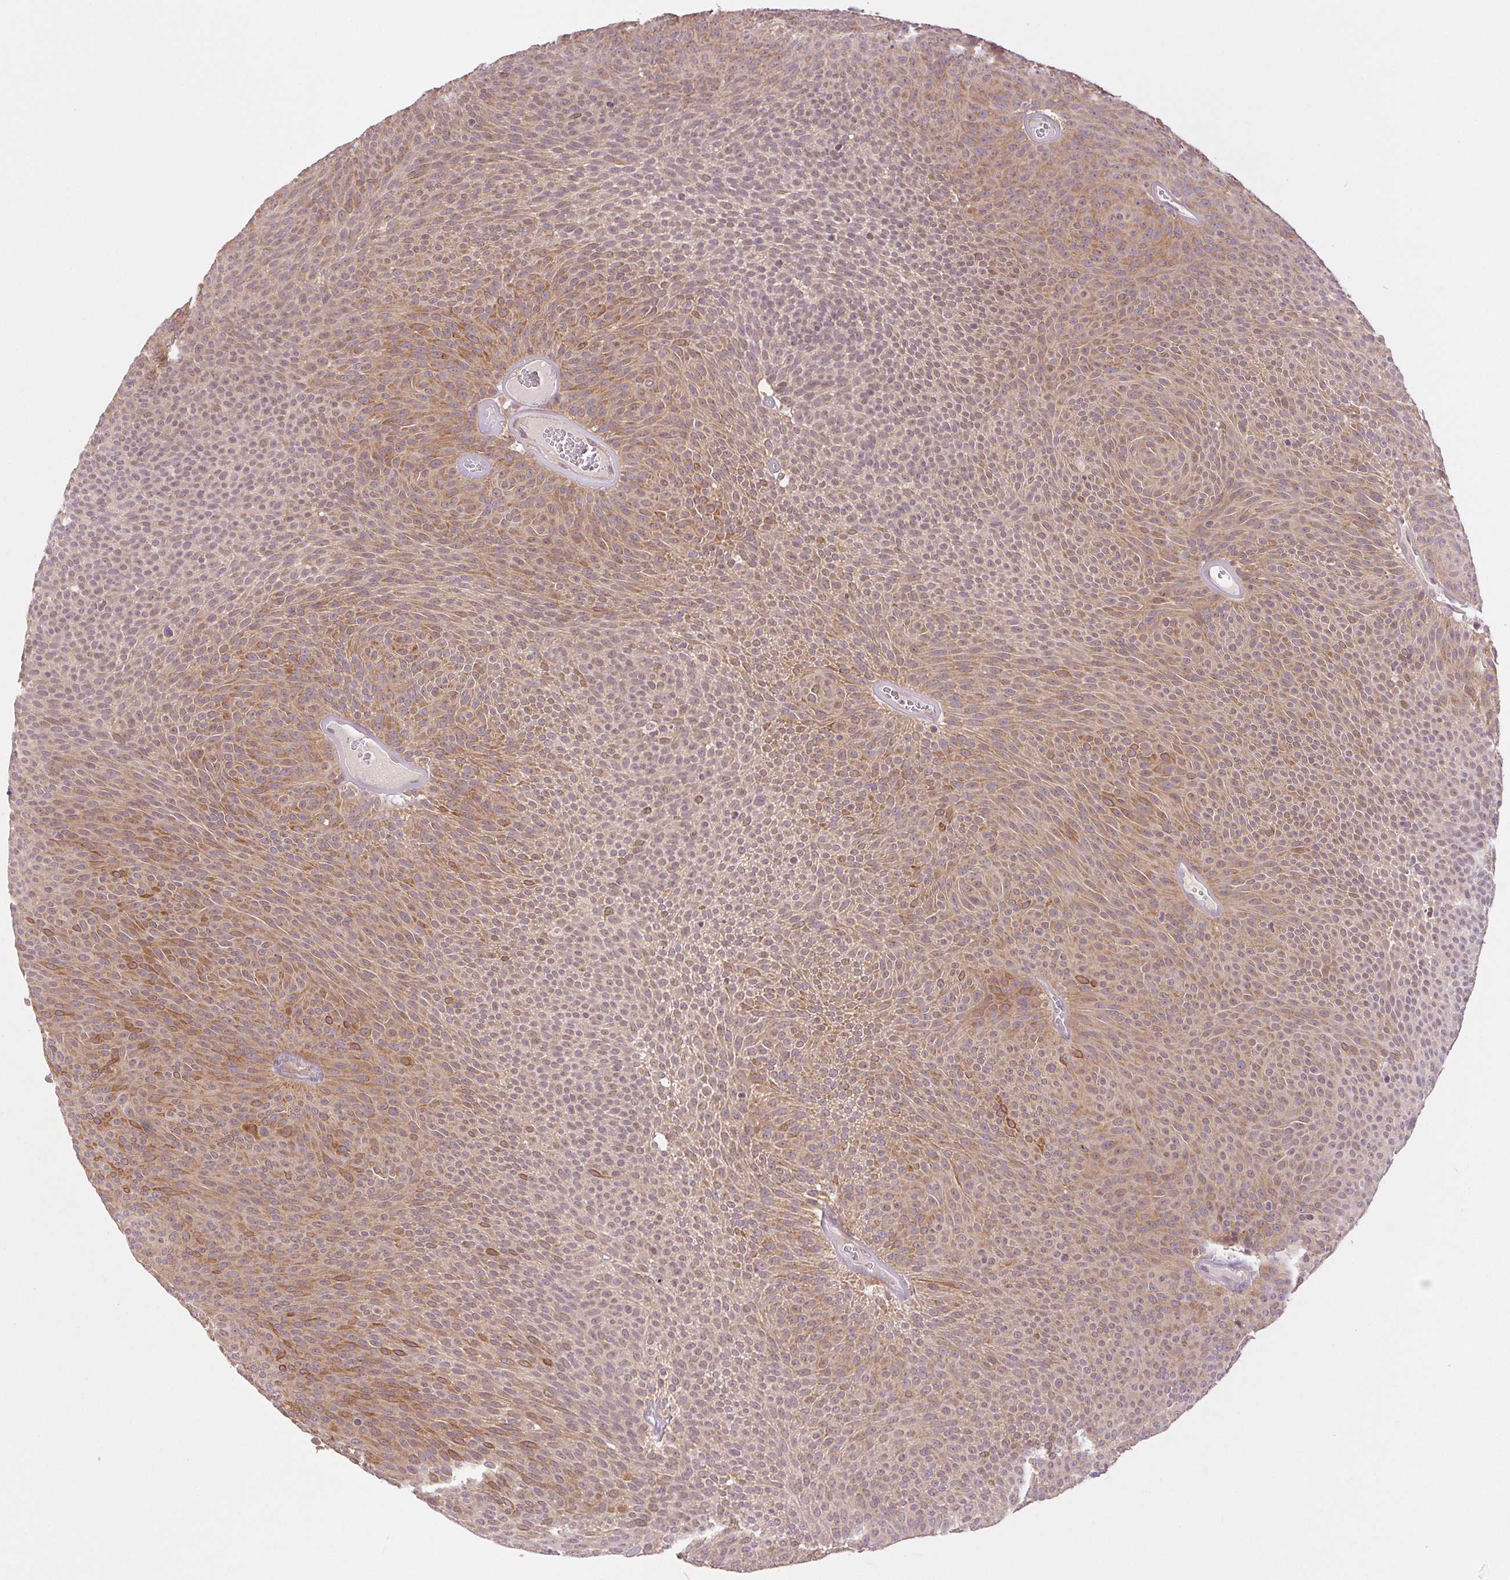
{"staining": {"intensity": "moderate", "quantity": ">75%", "location": "cytoplasmic/membranous"}, "tissue": "urothelial cancer", "cell_type": "Tumor cells", "image_type": "cancer", "snomed": [{"axis": "morphology", "description": "Urothelial carcinoma, Low grade"}, {"axis": "topography", "description": "Urinary bladder"}], "caption": "A brown stain shows moderate cytoplasmic/membranous expression of a protein in human urothelial carcinoma (low-grade) tumor cells. The staining is performed using DAB (3,3'-diaminobenzidine) brown chromogen to label protein expression. The nuclei are counter-stained blue using hematoxylin.", "gene": "MAP3K5", "patient": {"sex": "male", "age": 77}}